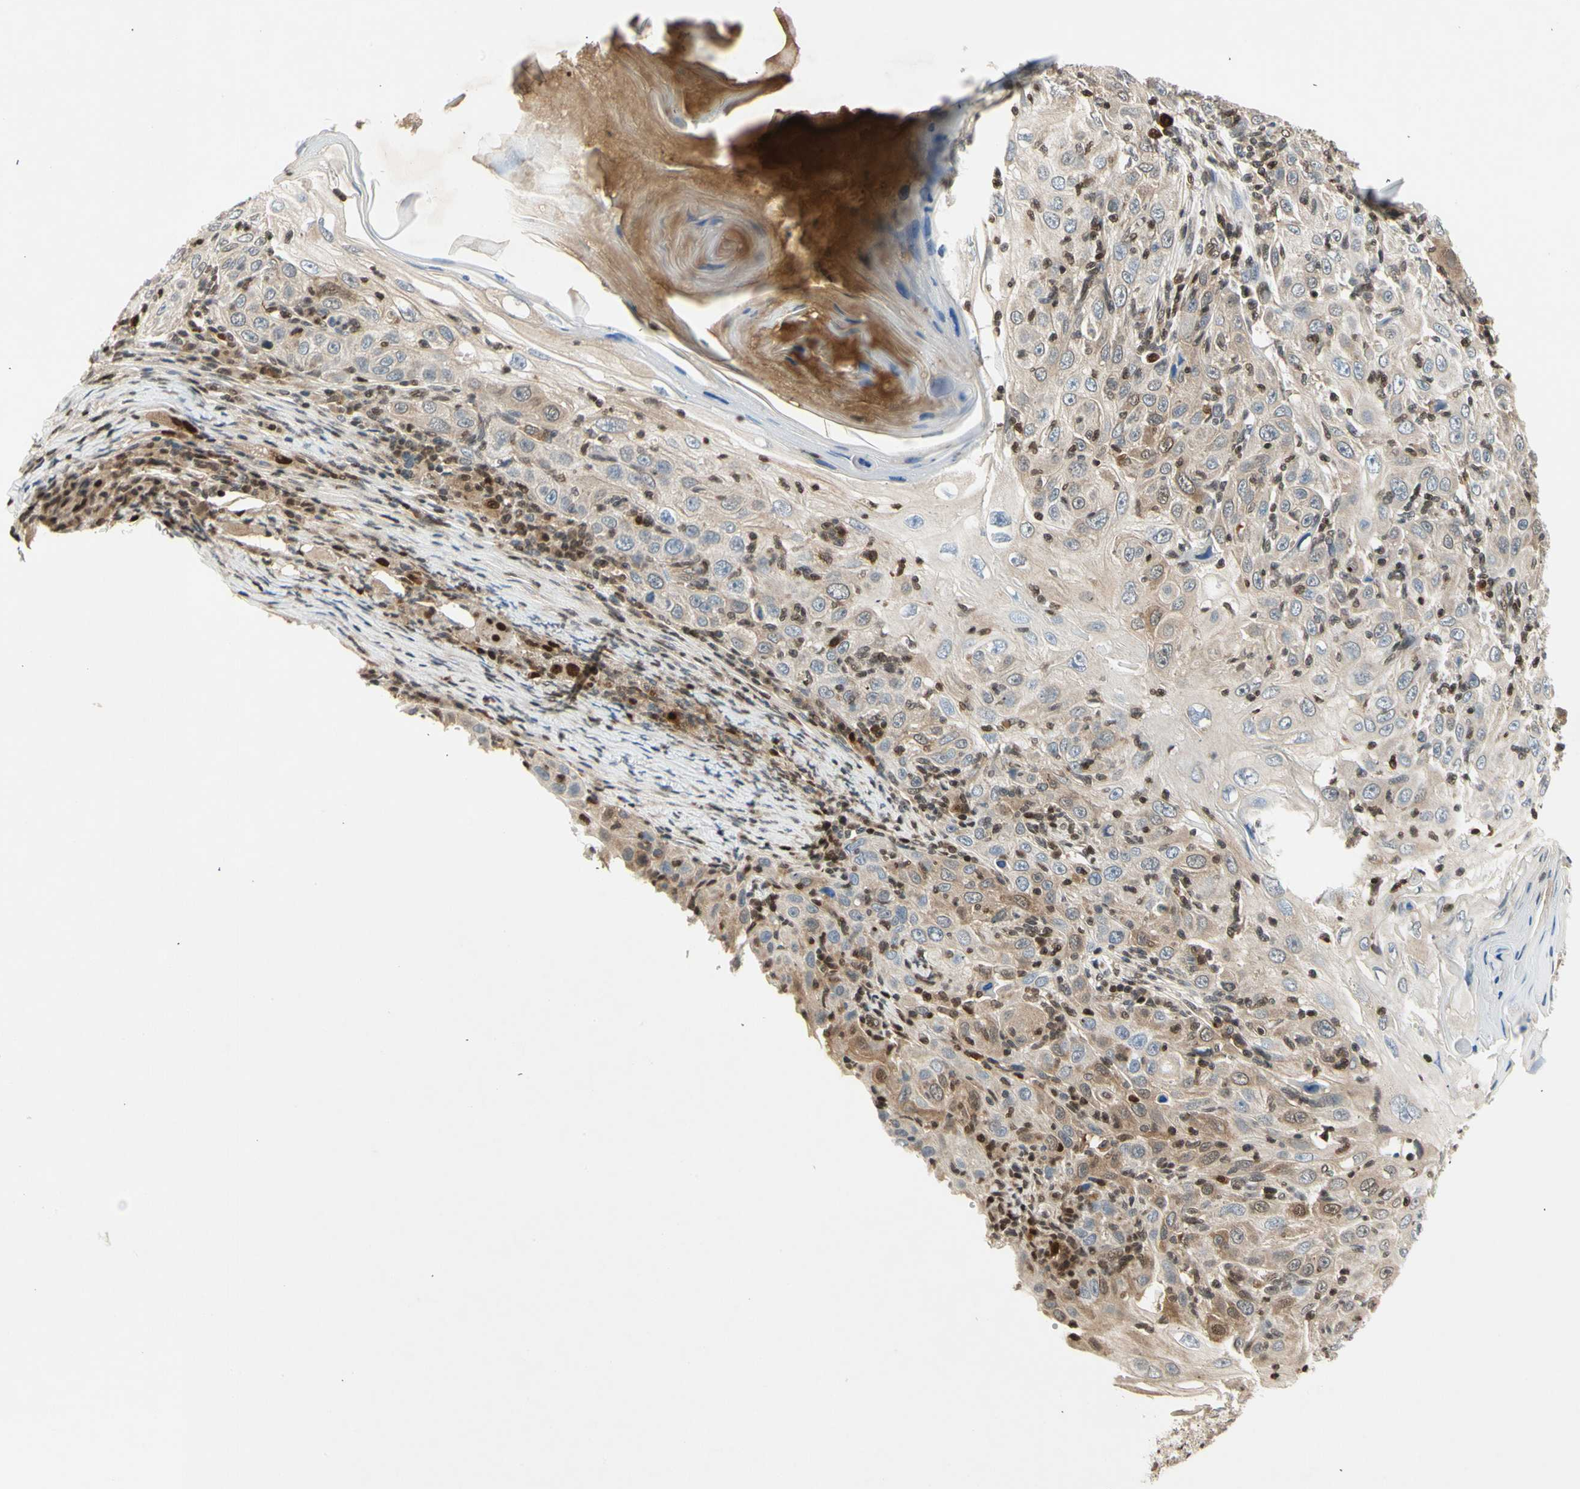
{"staining": {"intensity": "weak", "quantity": ">75%", "location": "cytoplasmic/membranous"}, "tissue": "skin cancer", "cell_type": "Tumor cells", "image_type": "cancer", "snomed": [{"axis": "morphology", "description": "Squamous cell carcinoma, NOS"}, {"axis": "topography", "description": "Skin"}], "caption": "Weak cytoplasmic/membranous expression for a protein is appreciated in approximately >75% of tumor cells of squamous cell carcinoma (skin) using immunohistochemistry (IHC).", "gene": "GSR", "patient": {"sex": "female", "age": 88}}